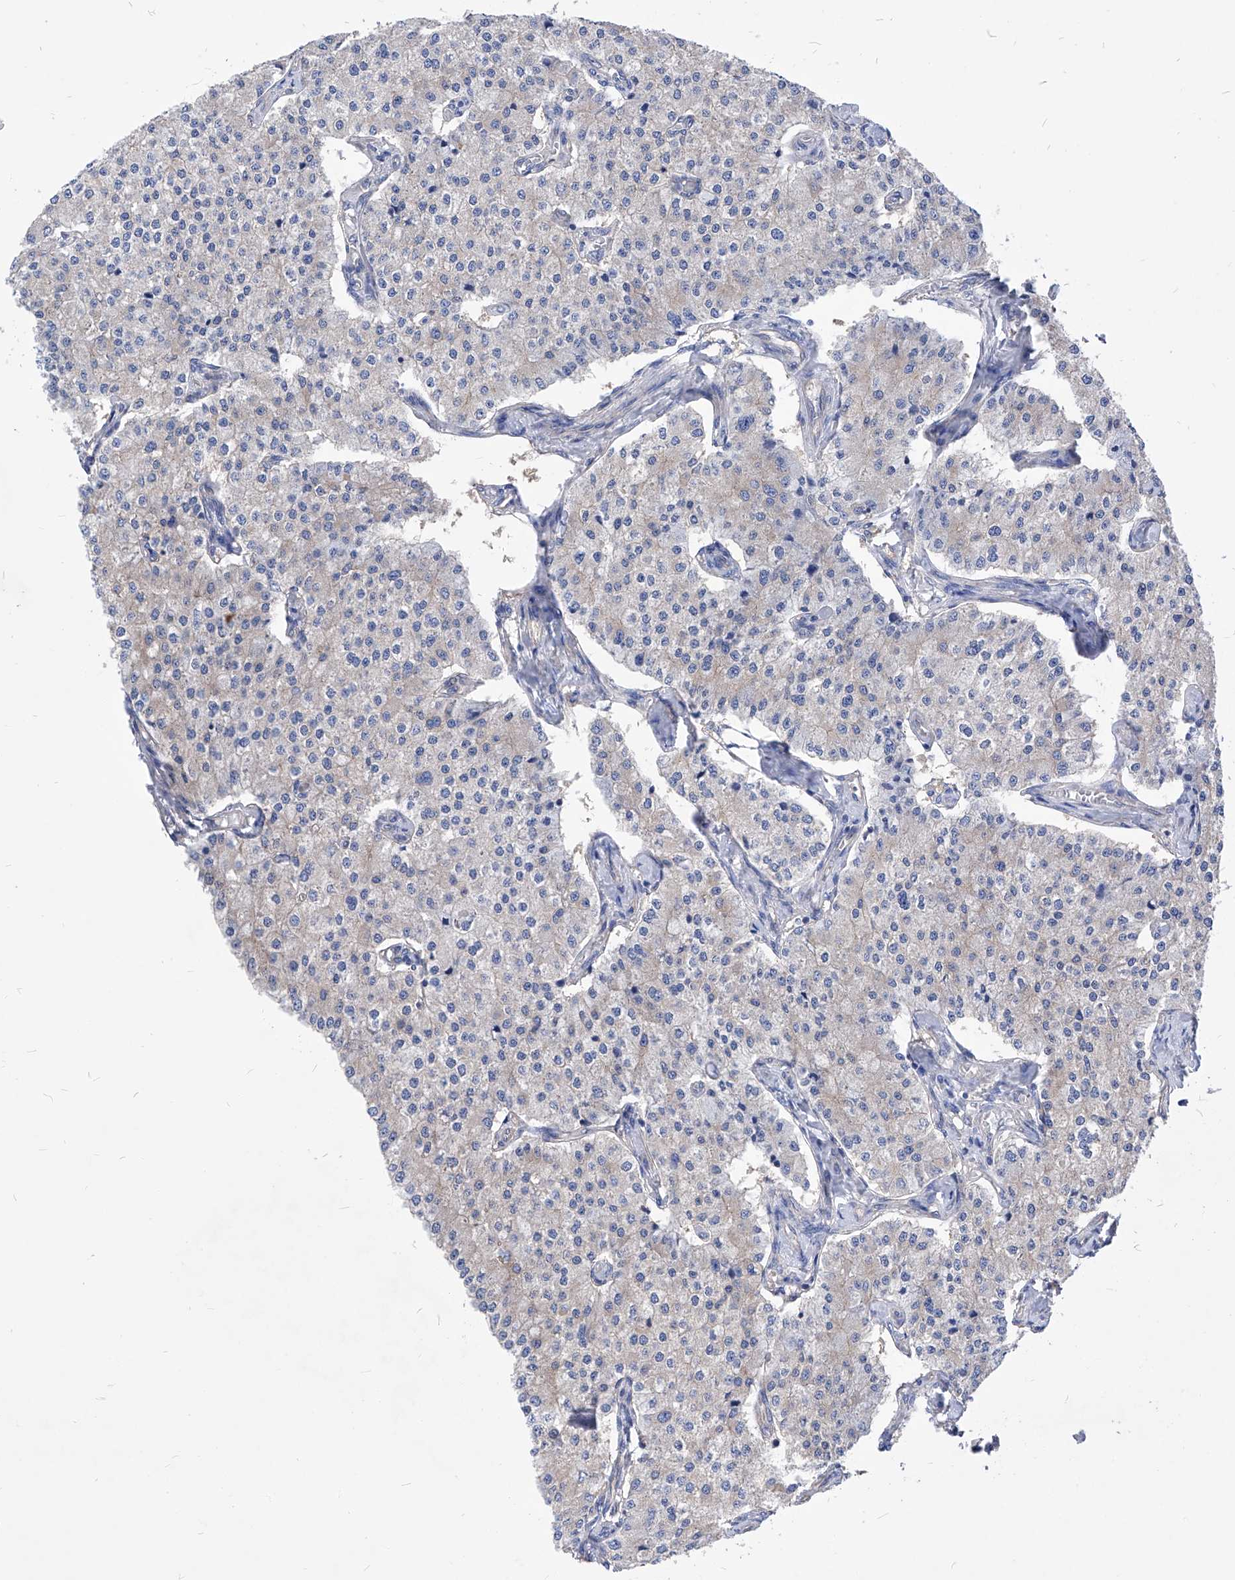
{"staining": {"intensity": "negative", "quantity": "none", "location": "none"}, "tissue": "carcinoid", "cell_type": "Tumor cells", "image_type": "cancer", "snomed": [{"axis": "morphology", "description": "Carcinoid, malignant, NOS"}, {"axis": "topography", "description": "Colon"}], "caption": "DAB (3,3'-diaminobenzidine) immunohistochemical staining of carcinoid (malignant) reveals no significant staining in tumor cells.", "gene": "XPNPEP1", "patient": {"sex": "female", "age": 52}}